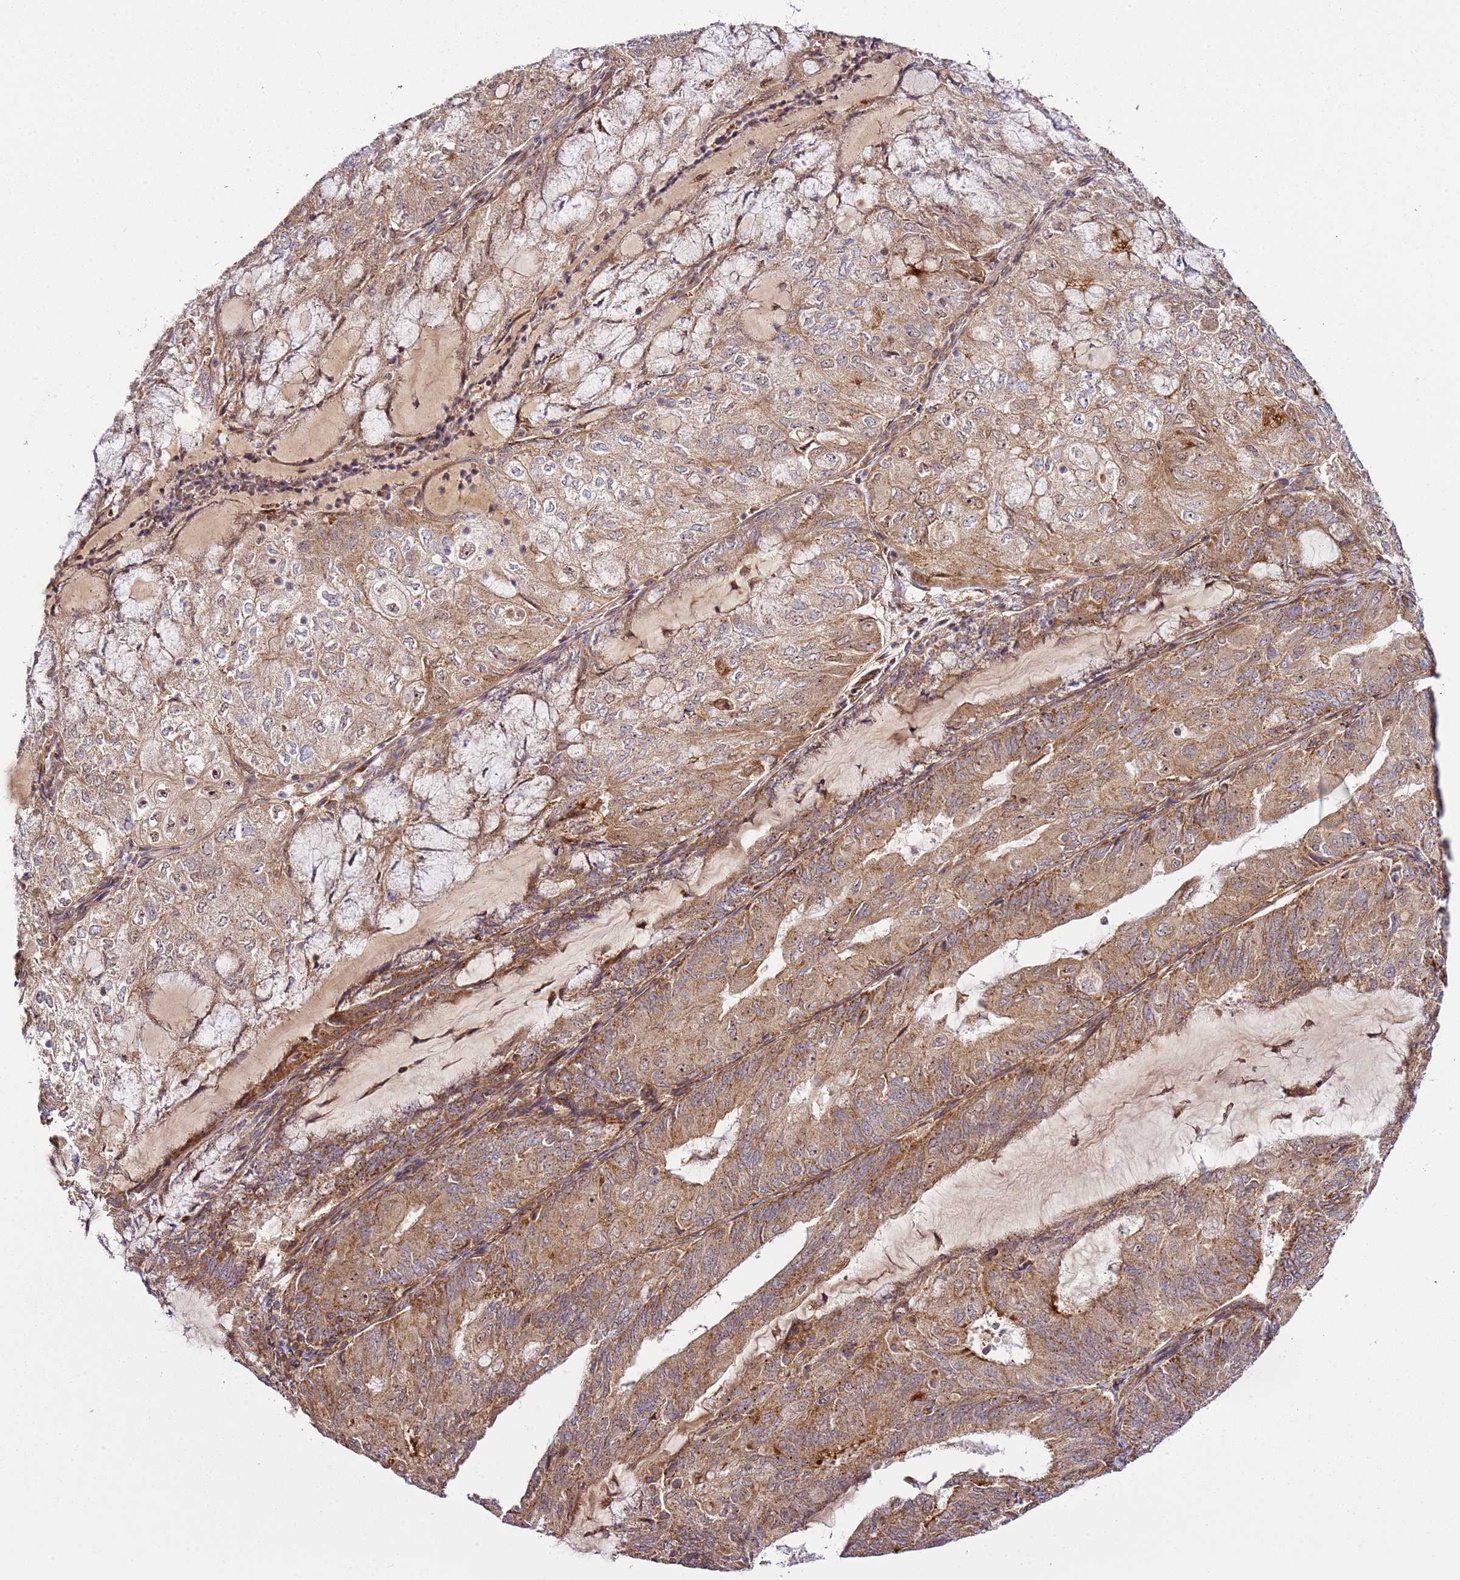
{"staining": {"intensity": "moderate", "quantity": ">75%", "location": "cytoplasmic/membranous"}, "tissue": "endometrial cancer", "cell_type": "Tumor cells", "image_type": "cancer", "snomed": [{"axis": "morphology", "description": "Adenocarcinoma, NOS"}, {"axis": "topography", "description": "Endometrium"}], "caption": "Adenocarcinoma (endometrial) stained with a protein marker exhibits moderate staining in tumor cells.", "gene": "RASA3", "patient": {"sex": "female", "age": 81}}